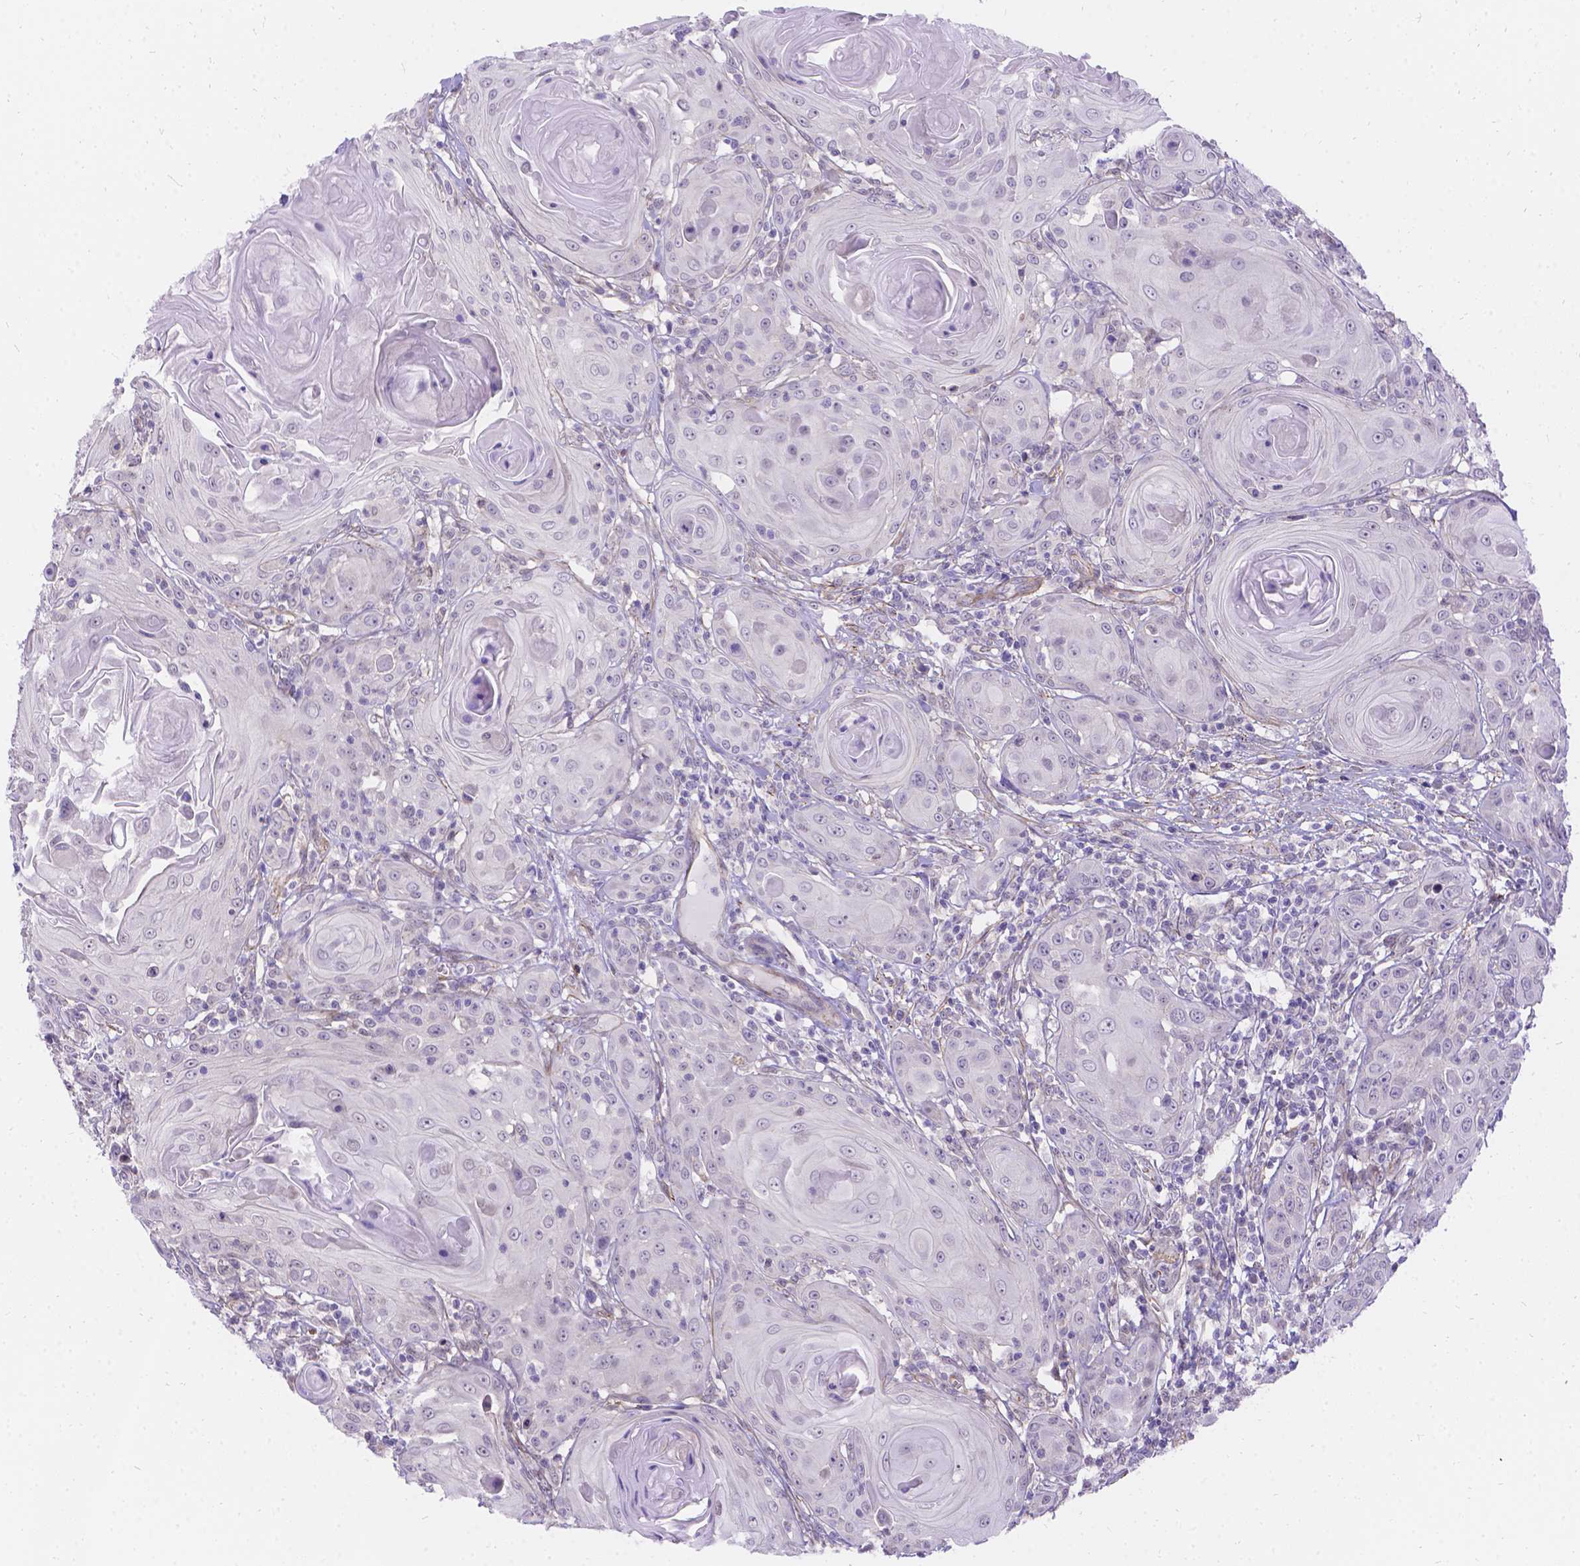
{"staining": {"intensity": "negative", "quantity": "none", "location": "none"}, "tissue": "head and neck cancer", "cell_type": "Tumor cells", "image_type": "cancer", "snomed": [{"axis": "morphology", "description": "Squamous cell carcinoma, NOS"}, {"axis": "topography", "description": "Head-Neck"}], "caption": "Tumor cells are negative for protein expression in human head and neck cancer.", "gene": "PALS1", "patient": {"sex": "female", "age": 80}}